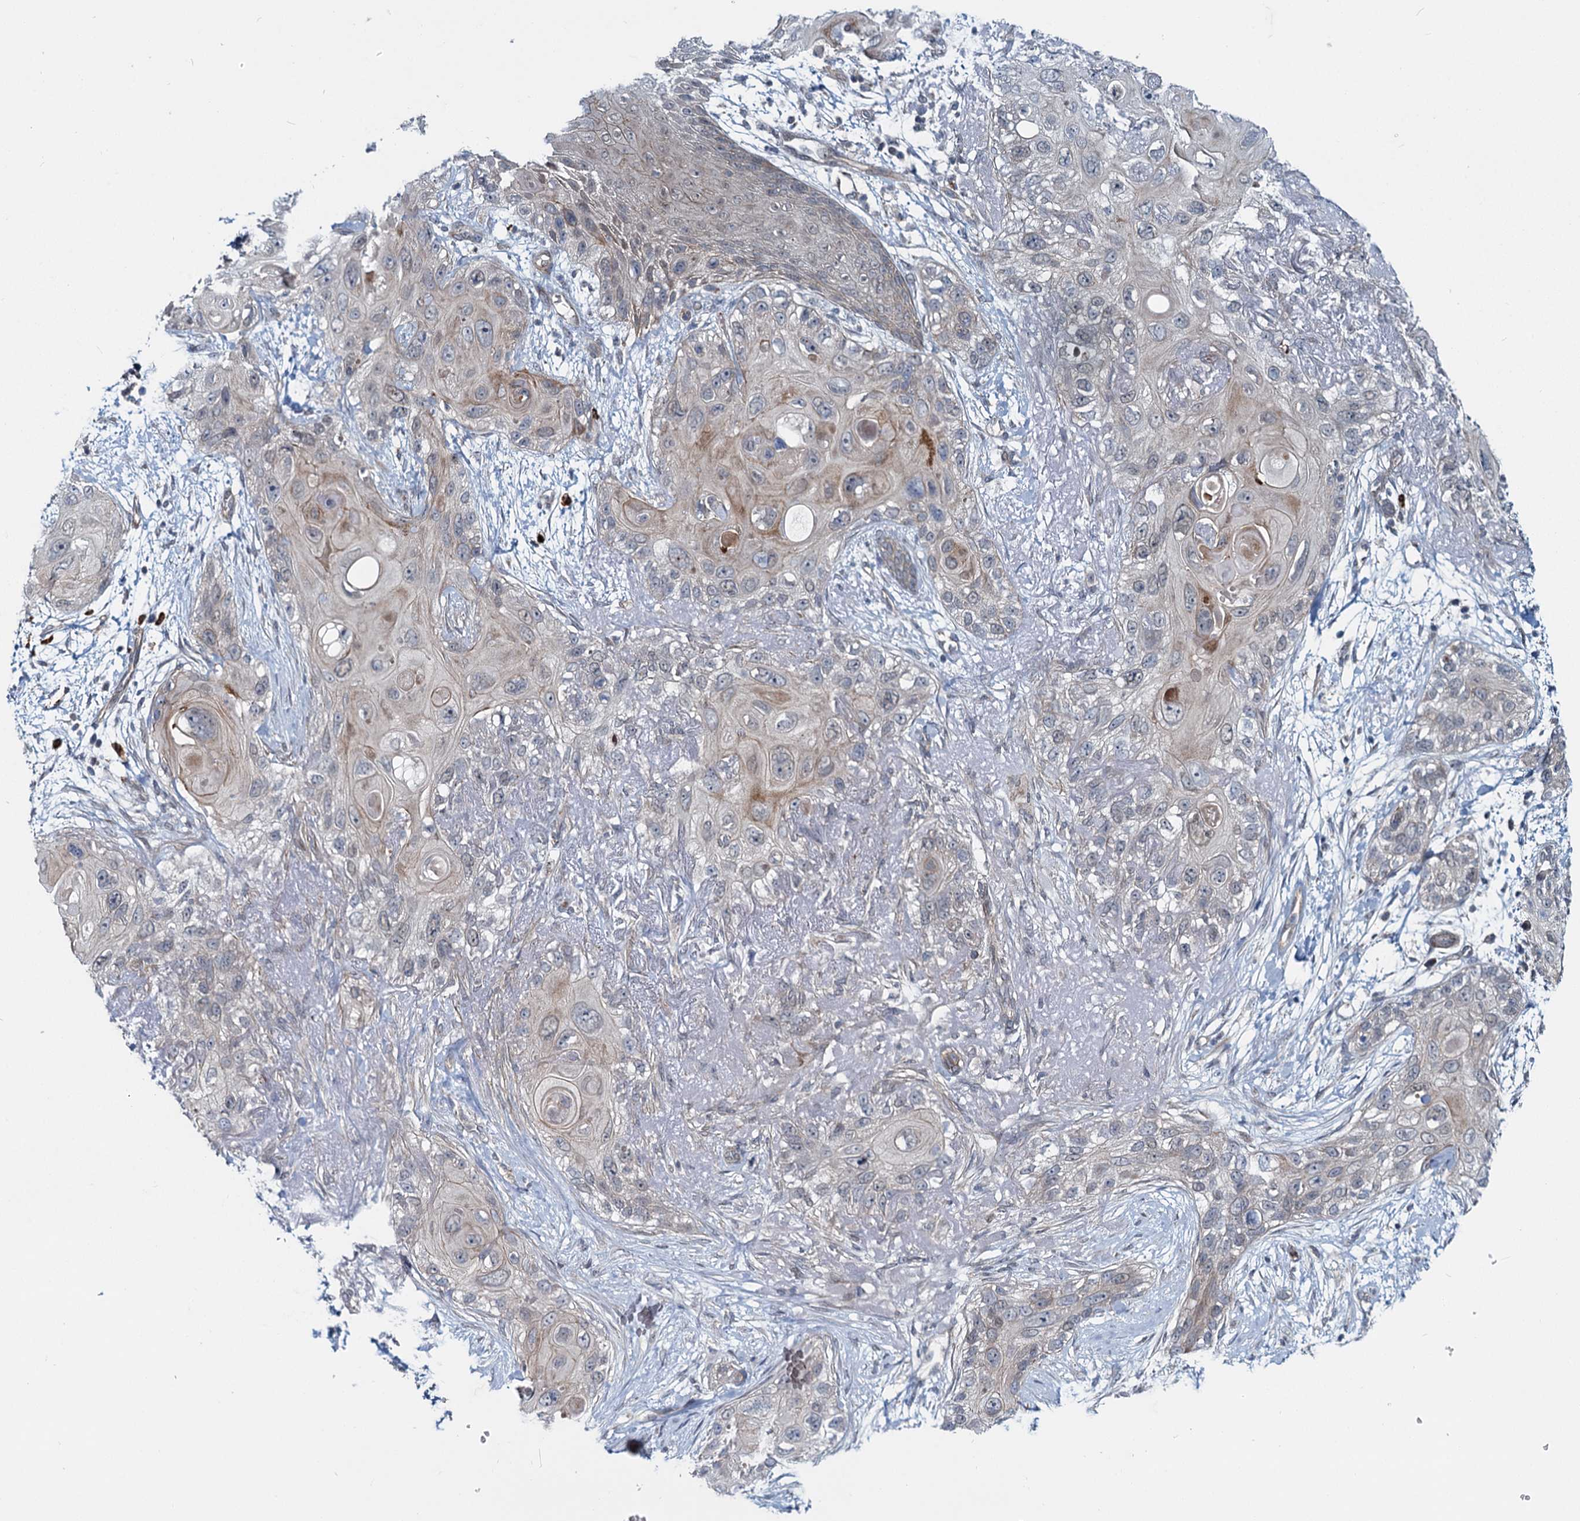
{"staining": {"intensity": "weak", "quantity": "<25%", "location": "cytoplasmic/membranous"}, "tissue": "skin cancer", "cell_type": "Tumor cells", "image_type": "cancer", "snomed": [{"axis": "morphology", "description": "Normal tissue, NOS"}, {"axis": "morphology", "description": "Squamous cell carcinoma, NOS"}, {"axis": "topography", "description": "Skin"}], "caption": "DAB immunohistochemical staining of human skin cancer (squamous cell carcinoma) shows no significant expression in tumor cells. (Immunohistochemistry (ihc), brightfield microscopy, high magnification).", "gene": "ADCY2", "patient": {"sex": "male", "age": 72}}